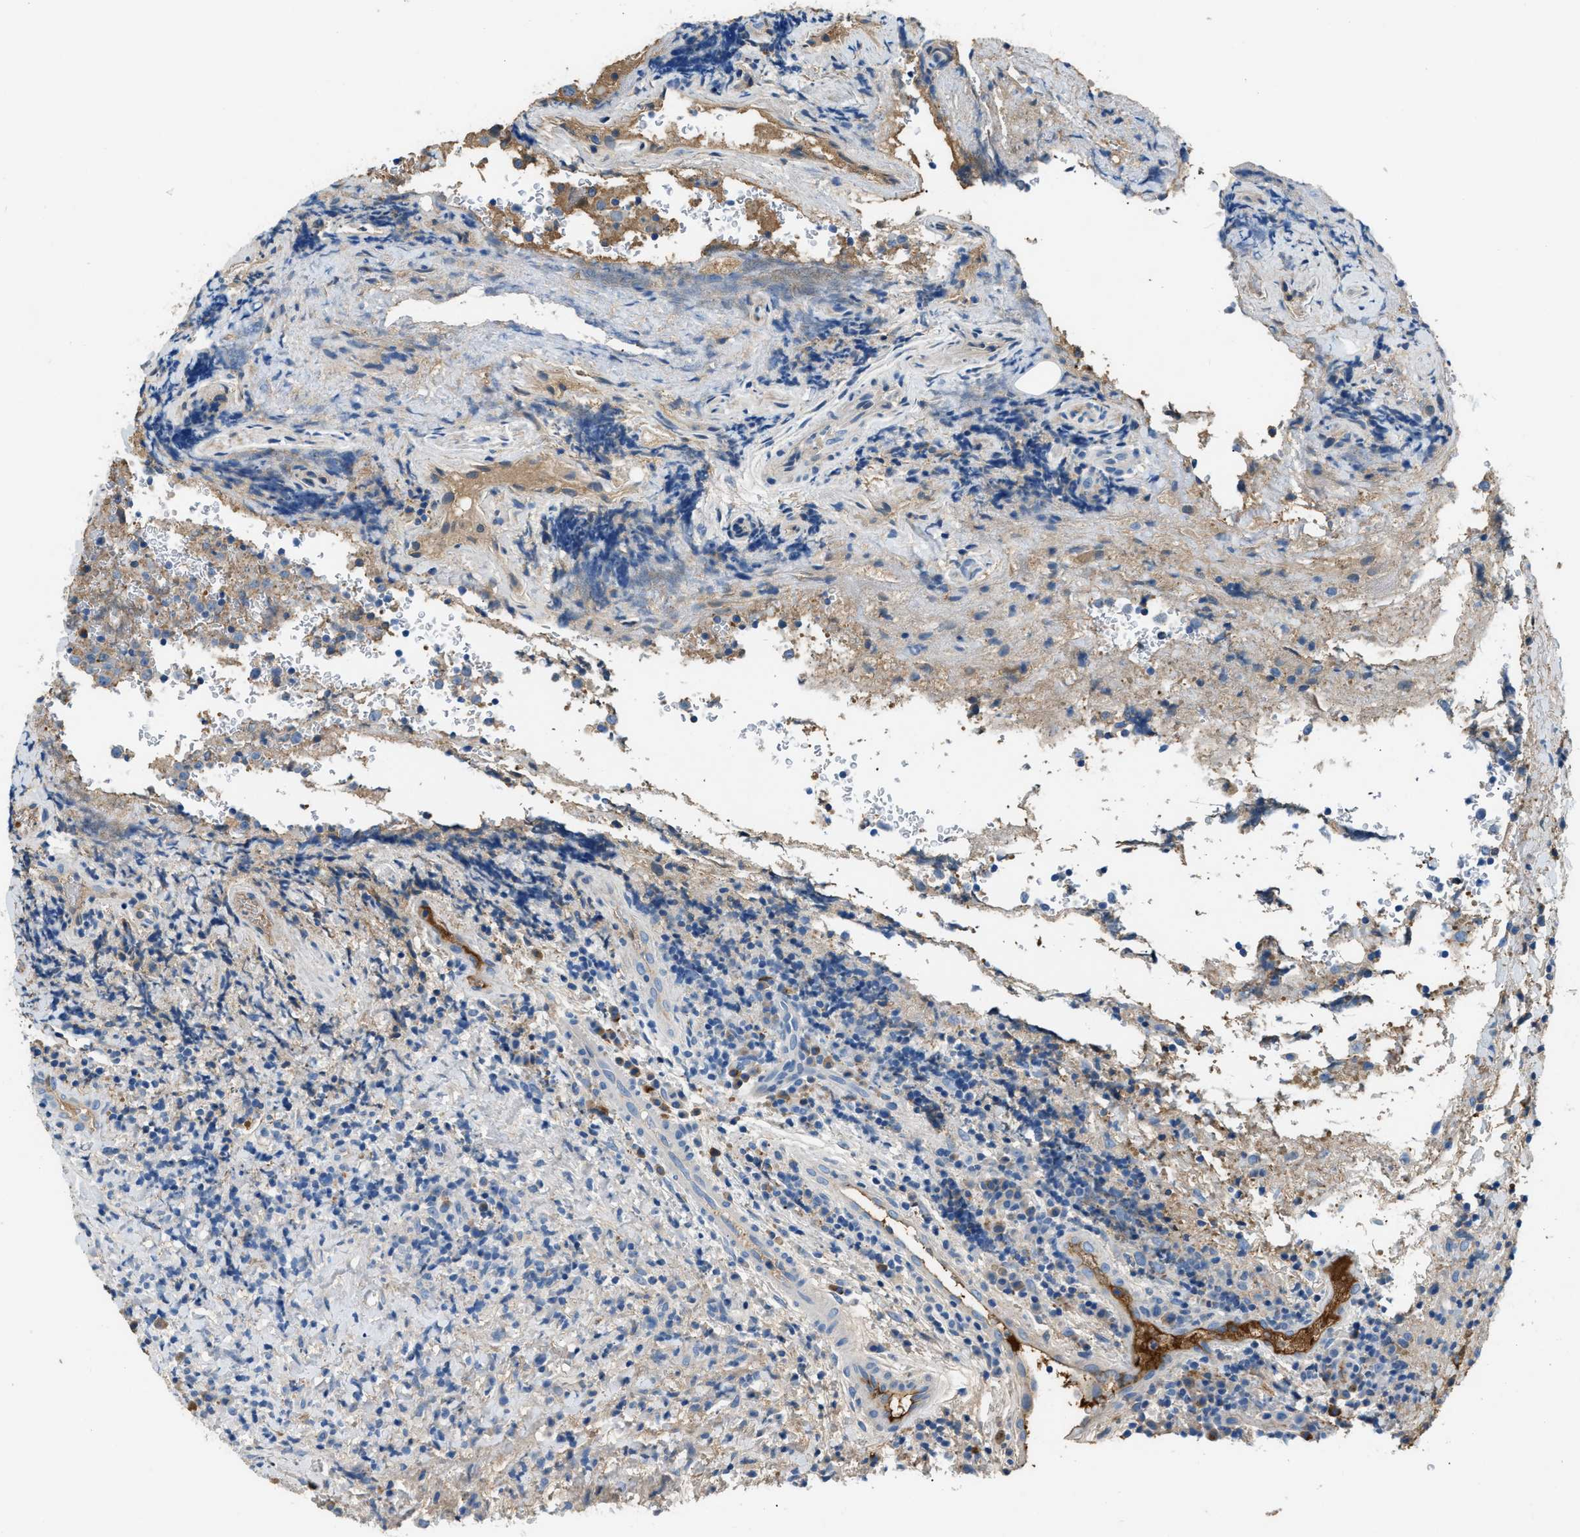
{"staining": {"intensity": "negative", "quantity": "none", "location": "none"}, "tissue": "lymphoma", "cell_type": "Tumor cells", "image_type": "cancer", "snomed": [{"axis": "morphology", "description": "Malignant lymphoma, non-Hodgkin's type, High grade"}, {"axis": "topography", "description": "Tonsil"}], "caption": "Tumor cells show no significant protein expression in malignant lymphoma, non-Hodgkin's type (high-grade).", "gene": "STC1", "patient": {"sex": "female", "age": 36}}